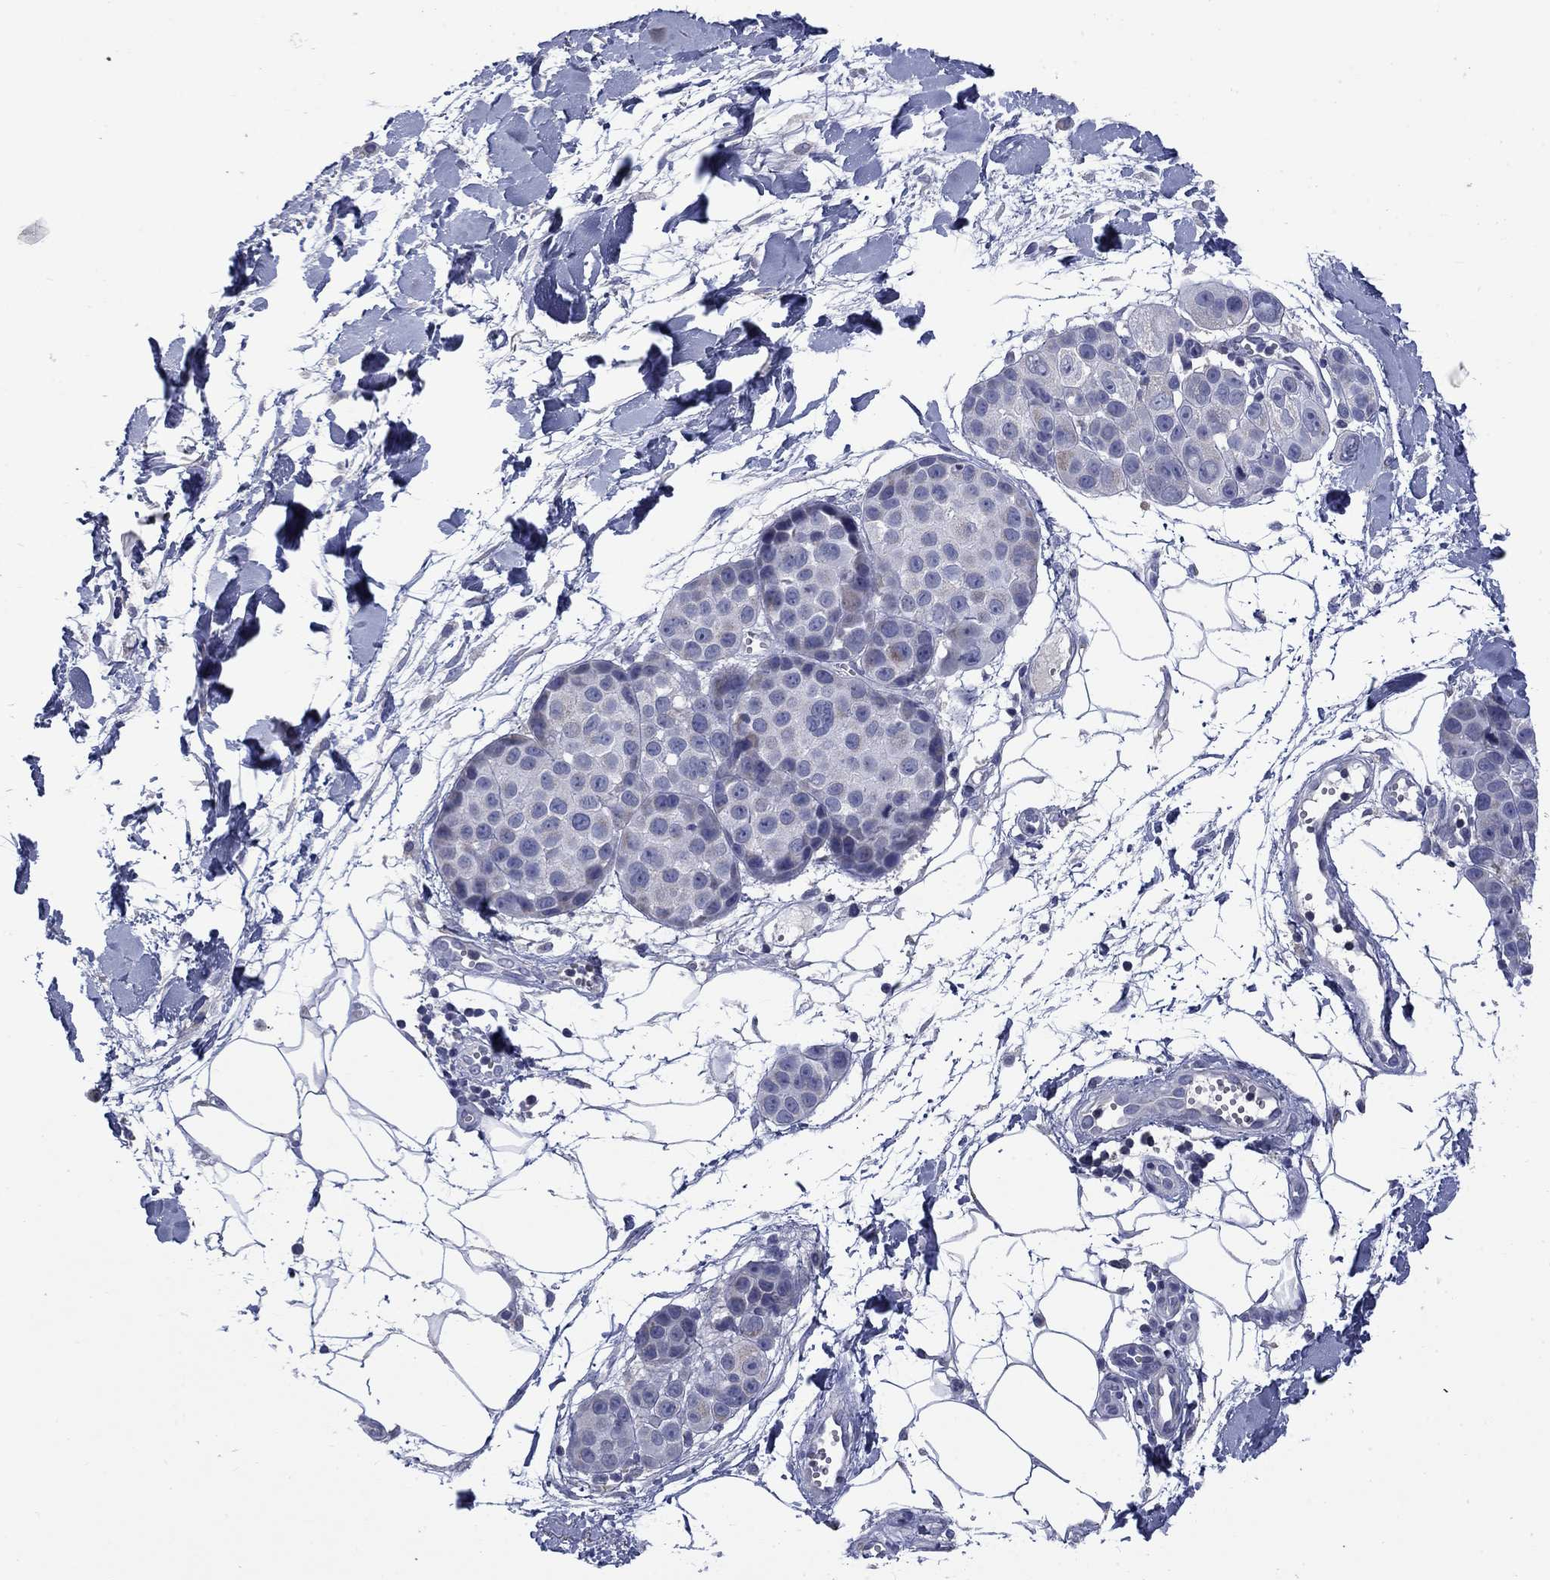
{"staining": {"intensity": "negative", "quantity": "none", "location": "none"}, "tissue": "melanoma", "cell_type": "Tumor cells", "image_type": "cancer", "snomed": [{"axis": "morphology", "description": "Malignant melanoma, NOS"}, {"axis": "topography", "description": "Skin"}], "caption": "The immunohistochemistry (IHC) photomicrograph has no significant staining in tumor cells of malignant melanoma tissue.", "gene": "FRK", "patient": {"sex": "female", "age": 86}}